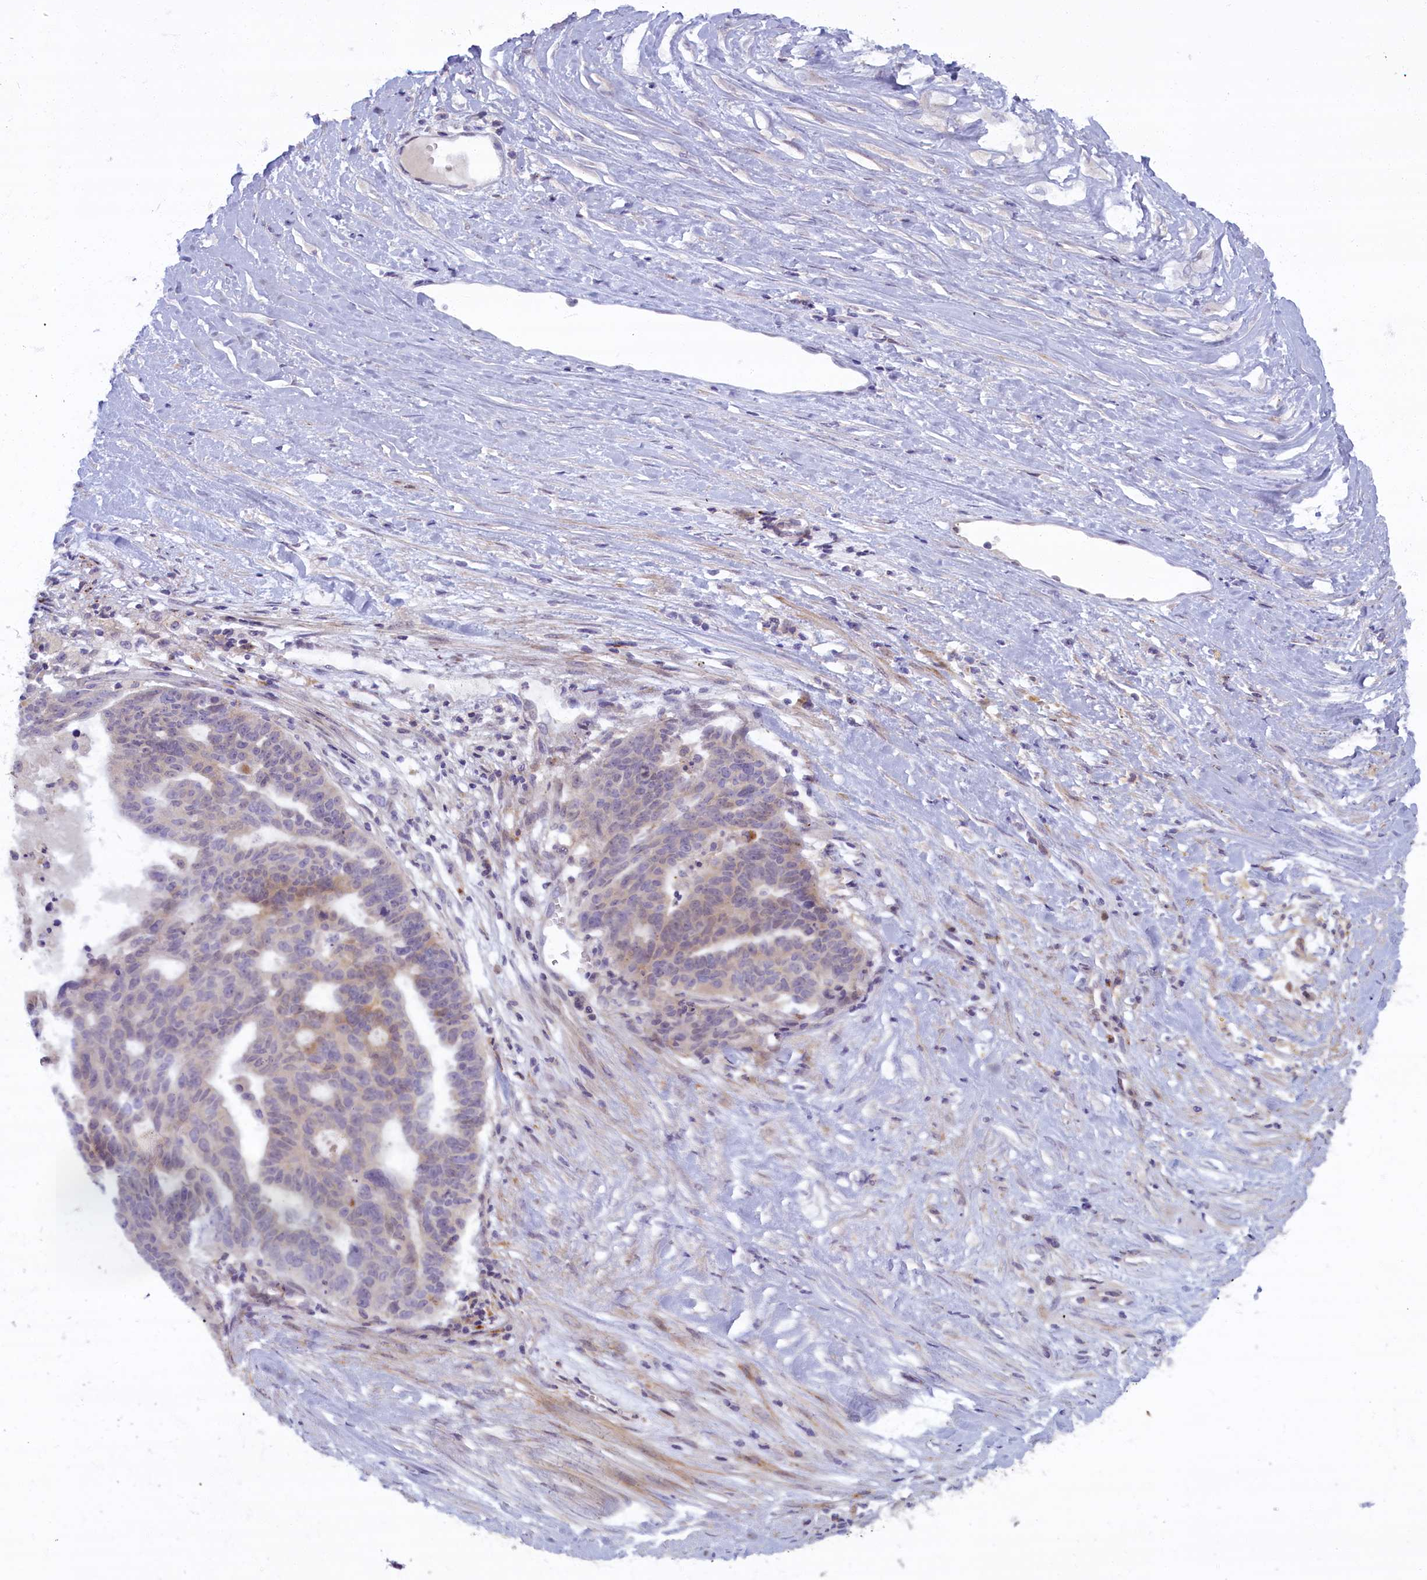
{"staining": {"intensity": "negative", "quantity": "none", "location": "none"}, "tissue": "ovarian cancer", "cell_type": "Tumor cells", "image_type": "cancer", "snomed": [{"axis": "morphology", "description": "Cystadenocarcinoma, serous, NOS"}, {"axis": "topography", "description": "Ovary"}], "caption": "IHC micrograph of neoplastic tissue: ovarian serous cystadenocarcinoma stained with DAB (3,3'-diaminobenzidine) displays no significant protein staining in tumor cells.", "gene": "FCSK", "patient": {"sex": "female", "age": 59}}